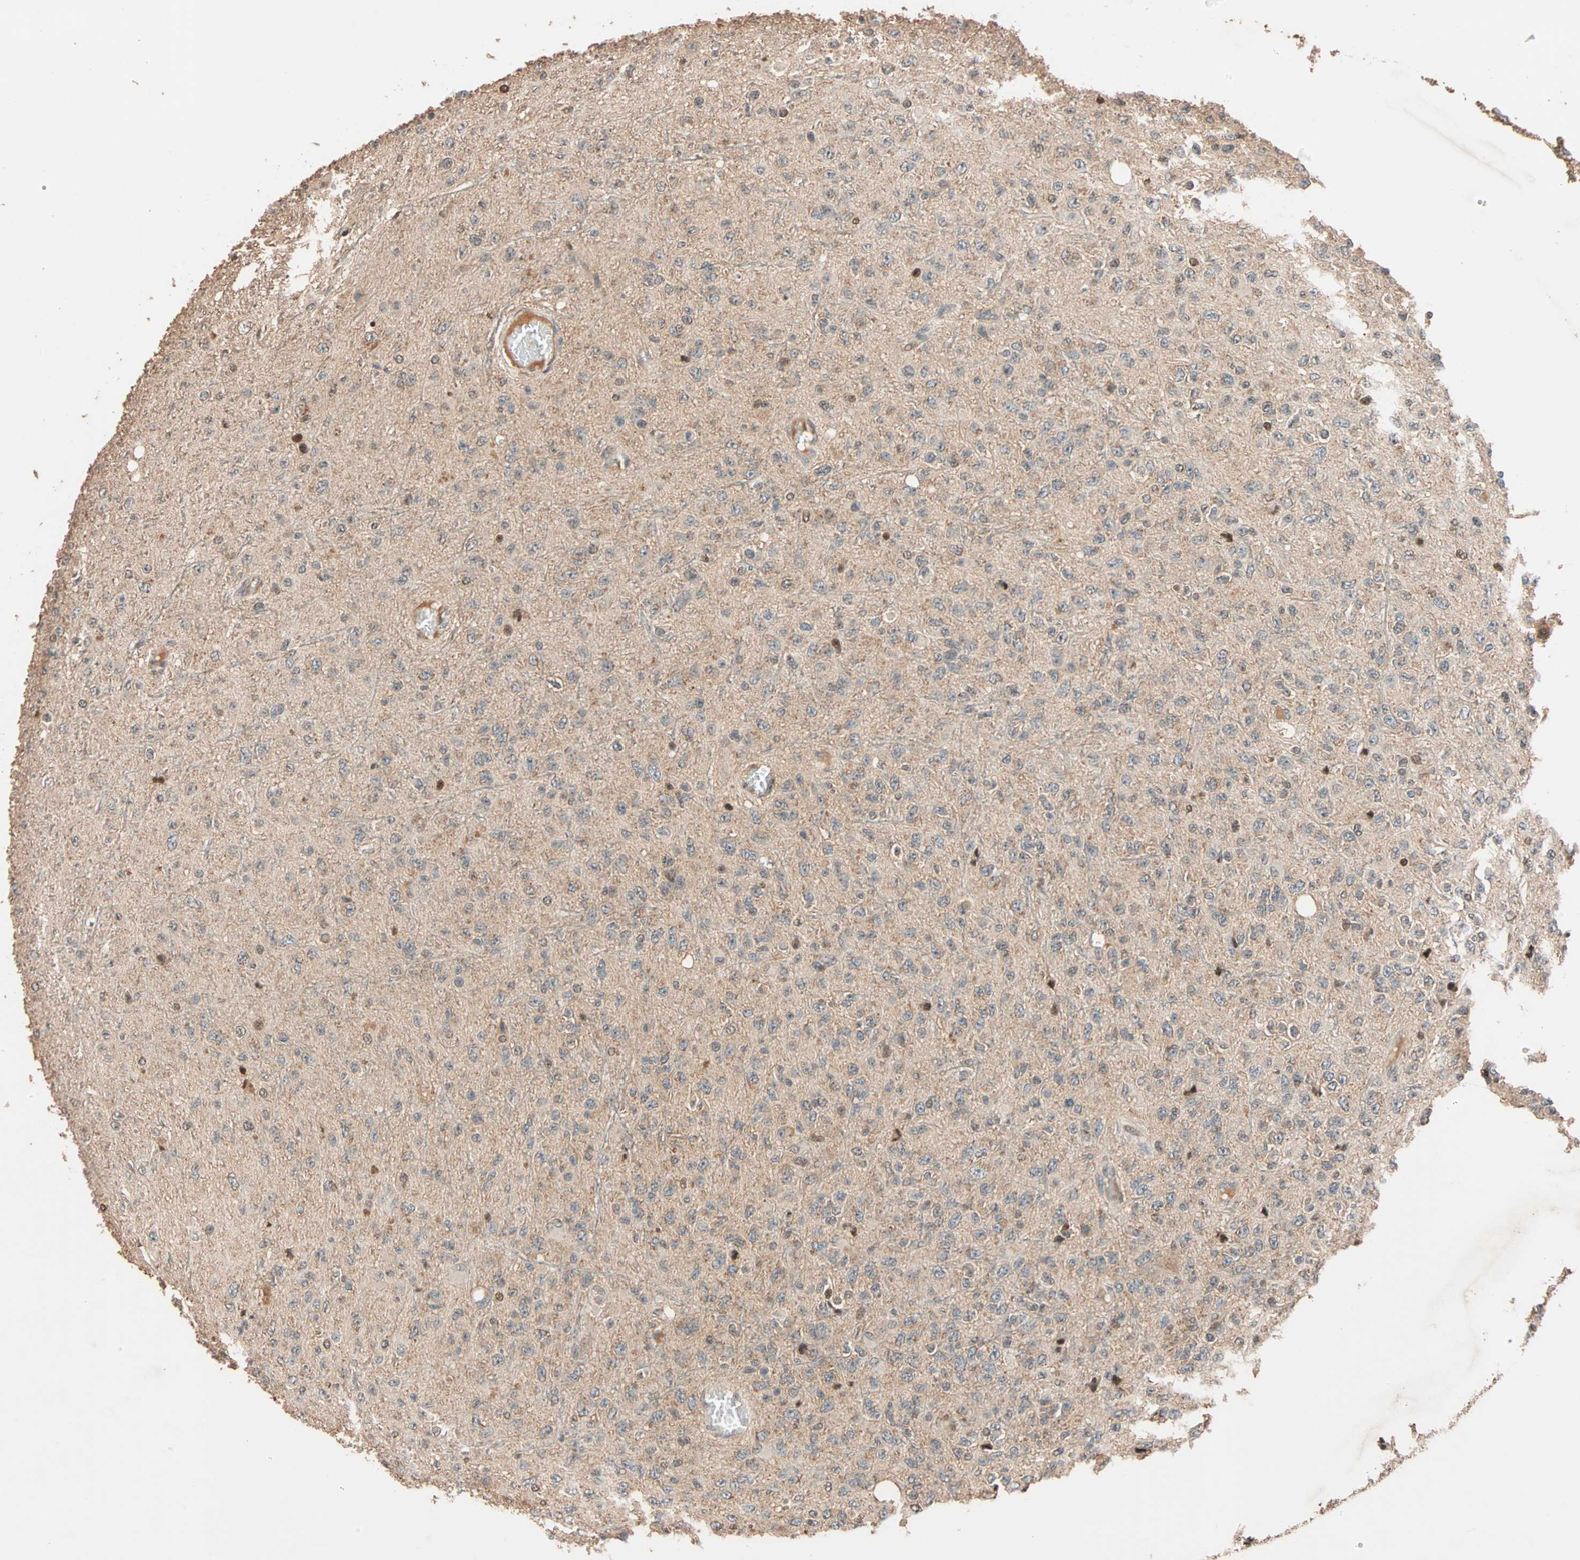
{"staining": {"intensity": "weak", "quantity": ">75%", "location": "cytoplasmic/membranous"}, "tissue": "glioma", "cell_type": "Tumor cells", "image_type": "cancer", "snomed": [{"axis": "morphology", "description": "Glioma, malignant, High grade"}, {"axis": "topography", "description": "pancreas cauda"}], "caption": "Protein expression analysis of human malignant glioma (high-grade) reveals weak cytoplasmic/membranous expression in approximately >75% of tumor cells.", "gene": "HECW1", "patient": {"sex": "male", "age": 60}}